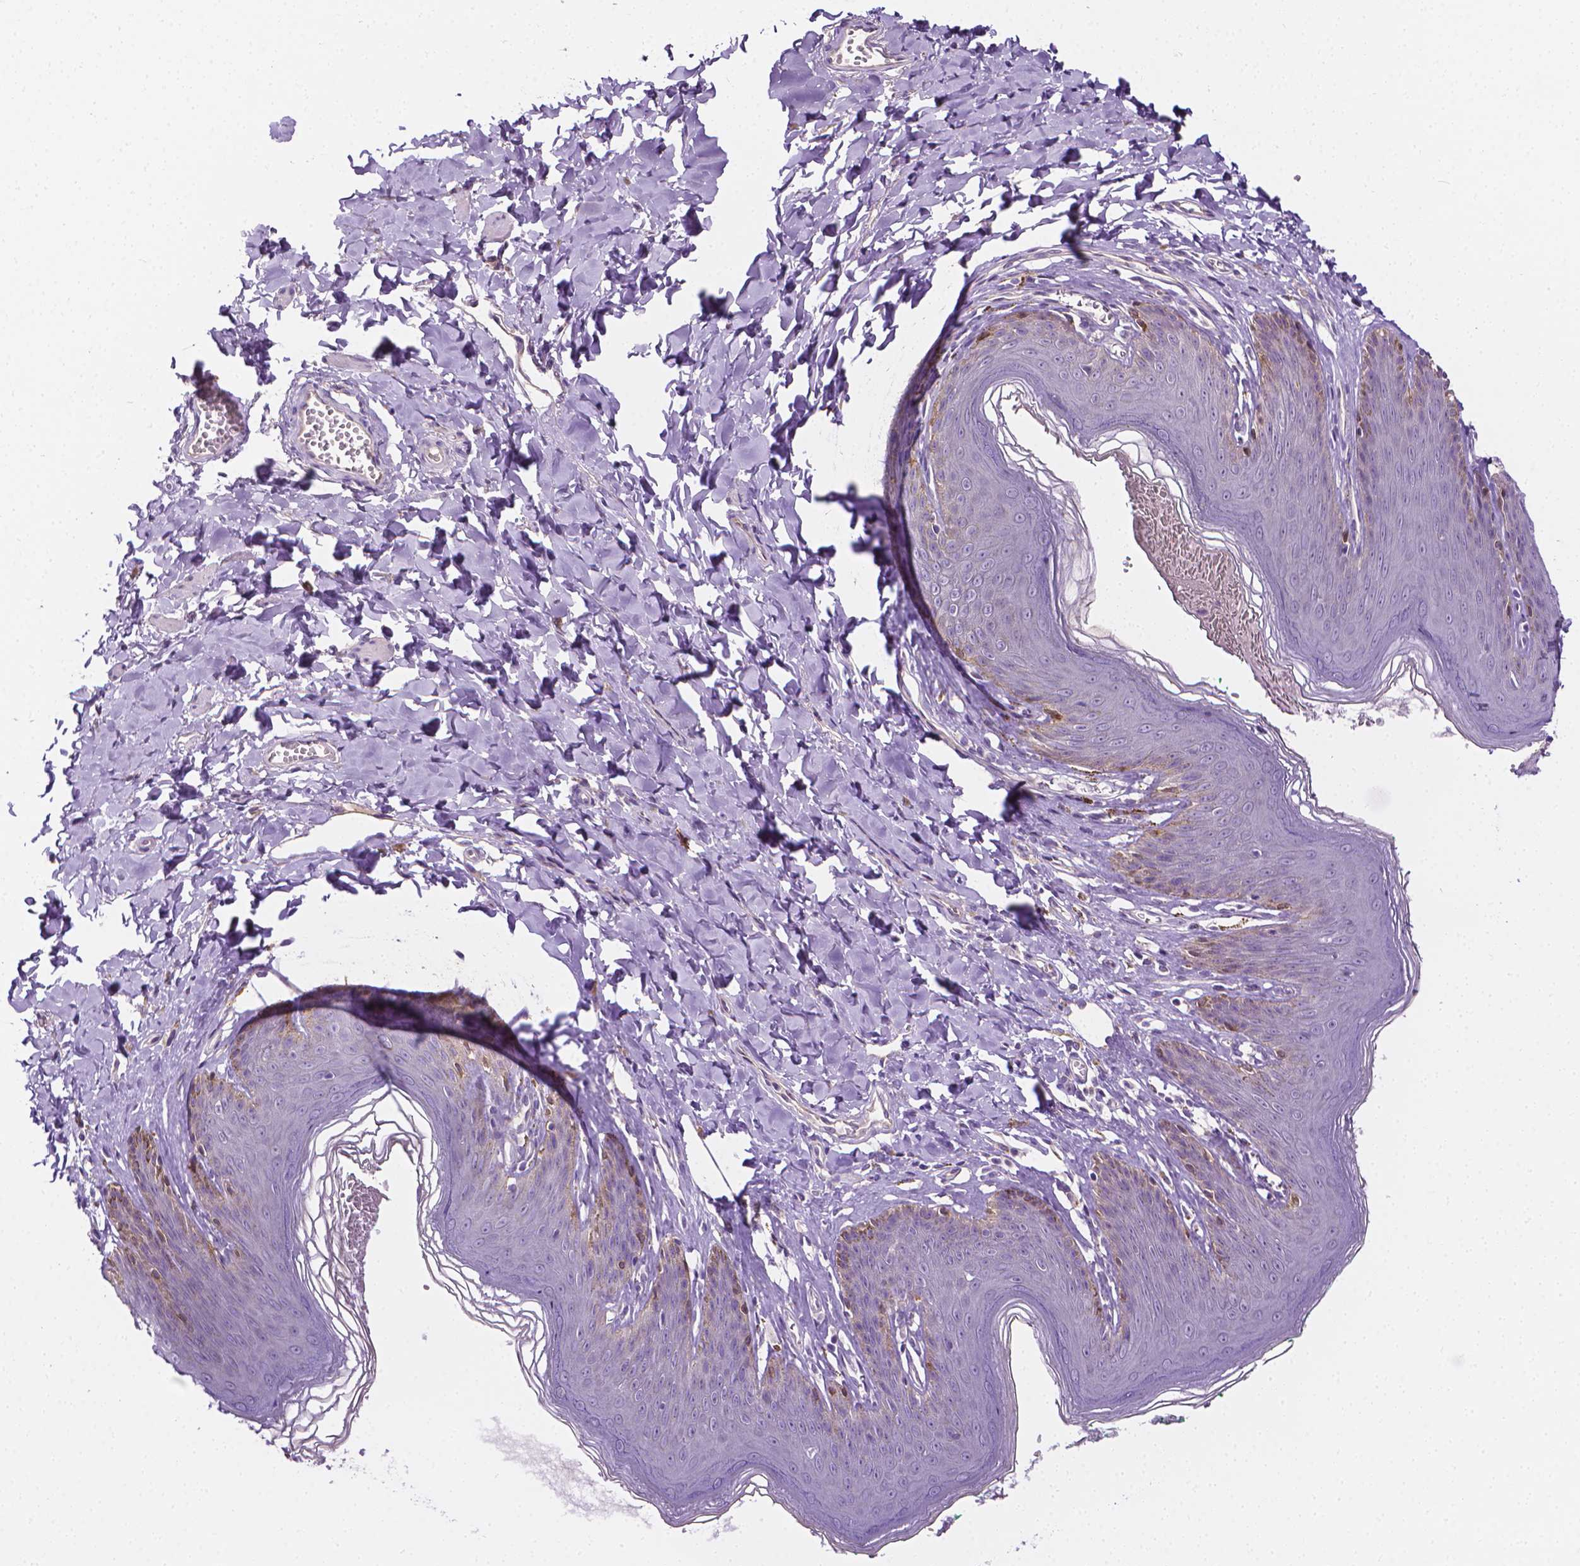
{"staining": {"intensity": "negative", "quantity": "none", "location": "none"}, "tissue": "skin", "cell_type": "Epidermal cells", "image_type": "normal", "snomed": [{"axis": "morphology", "description": "Normal tissue, NOS"}, {"axis": "topography", "description": "Vulva"}, {"axis": "topography", "description": "Peripheral nerve tissue"}], "caption": "A micrograph of skin stained for a protein reveals no brown staining in epidermal cells. (Immunohistochemistry (ihc), brightfield microscopy, high magnification).", "gene": "MCOLN3", "patient": {"sex": "female", "age": 66}}